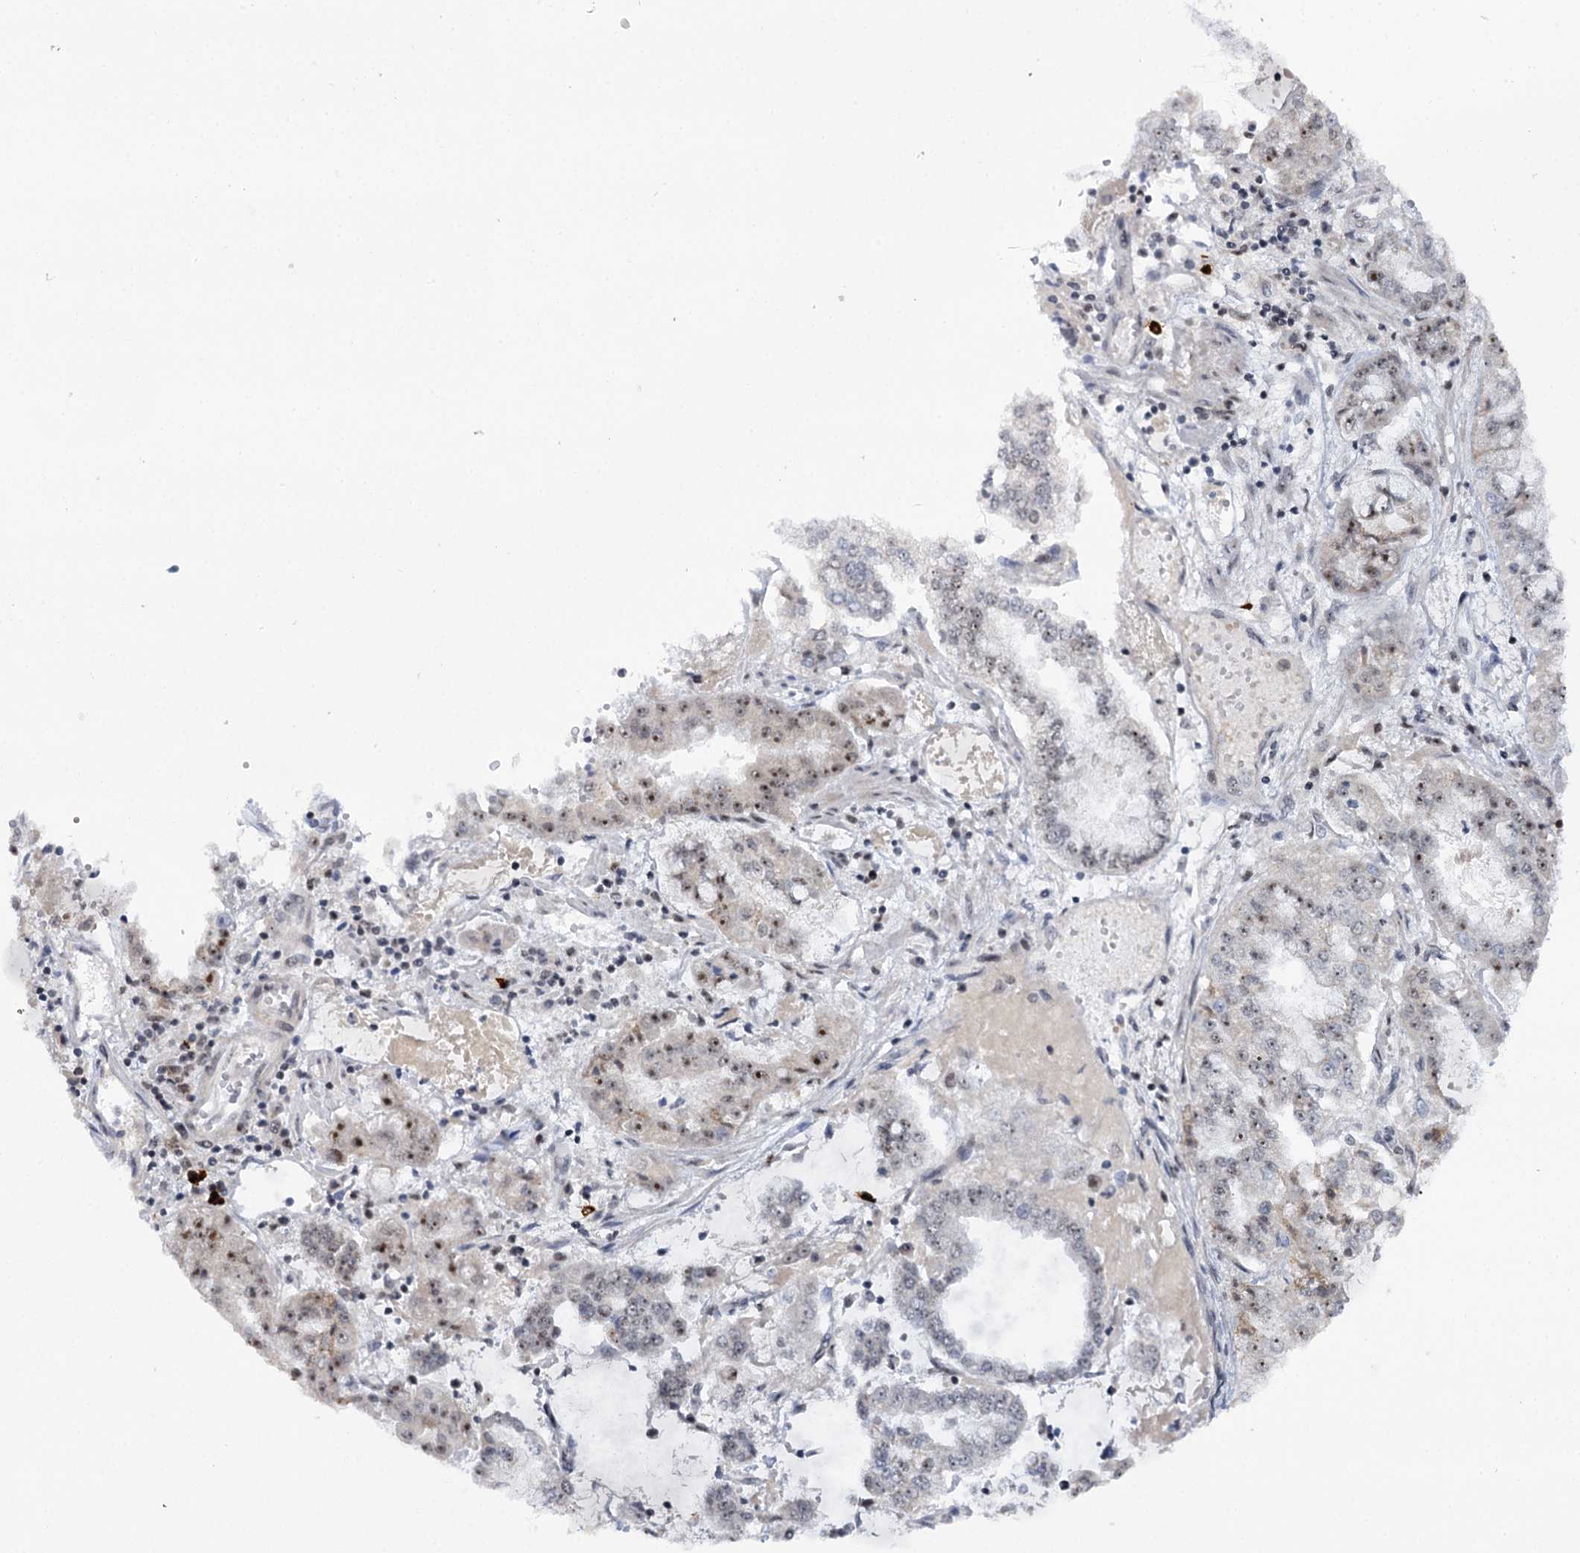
{"staining": {"intensity": "moderate", "quantity": "<25%", "location": "nuclear"}, "tissue": "stomach cancer", "cell_type": "Tumor cells", "image_type": "cancer", "snomed": [{"axis": "morphology", "description": "Adenocarcinoma, NOS"}, {"axis": "topography", "description": "Stomach"}], "caption": "Brown immunohistochemical staining in stomach cancer shows moderate nuclear staining in about <25% of tumor cells.", "gene": "BUD13", "patient": {"sex": "male", "age": 76}}